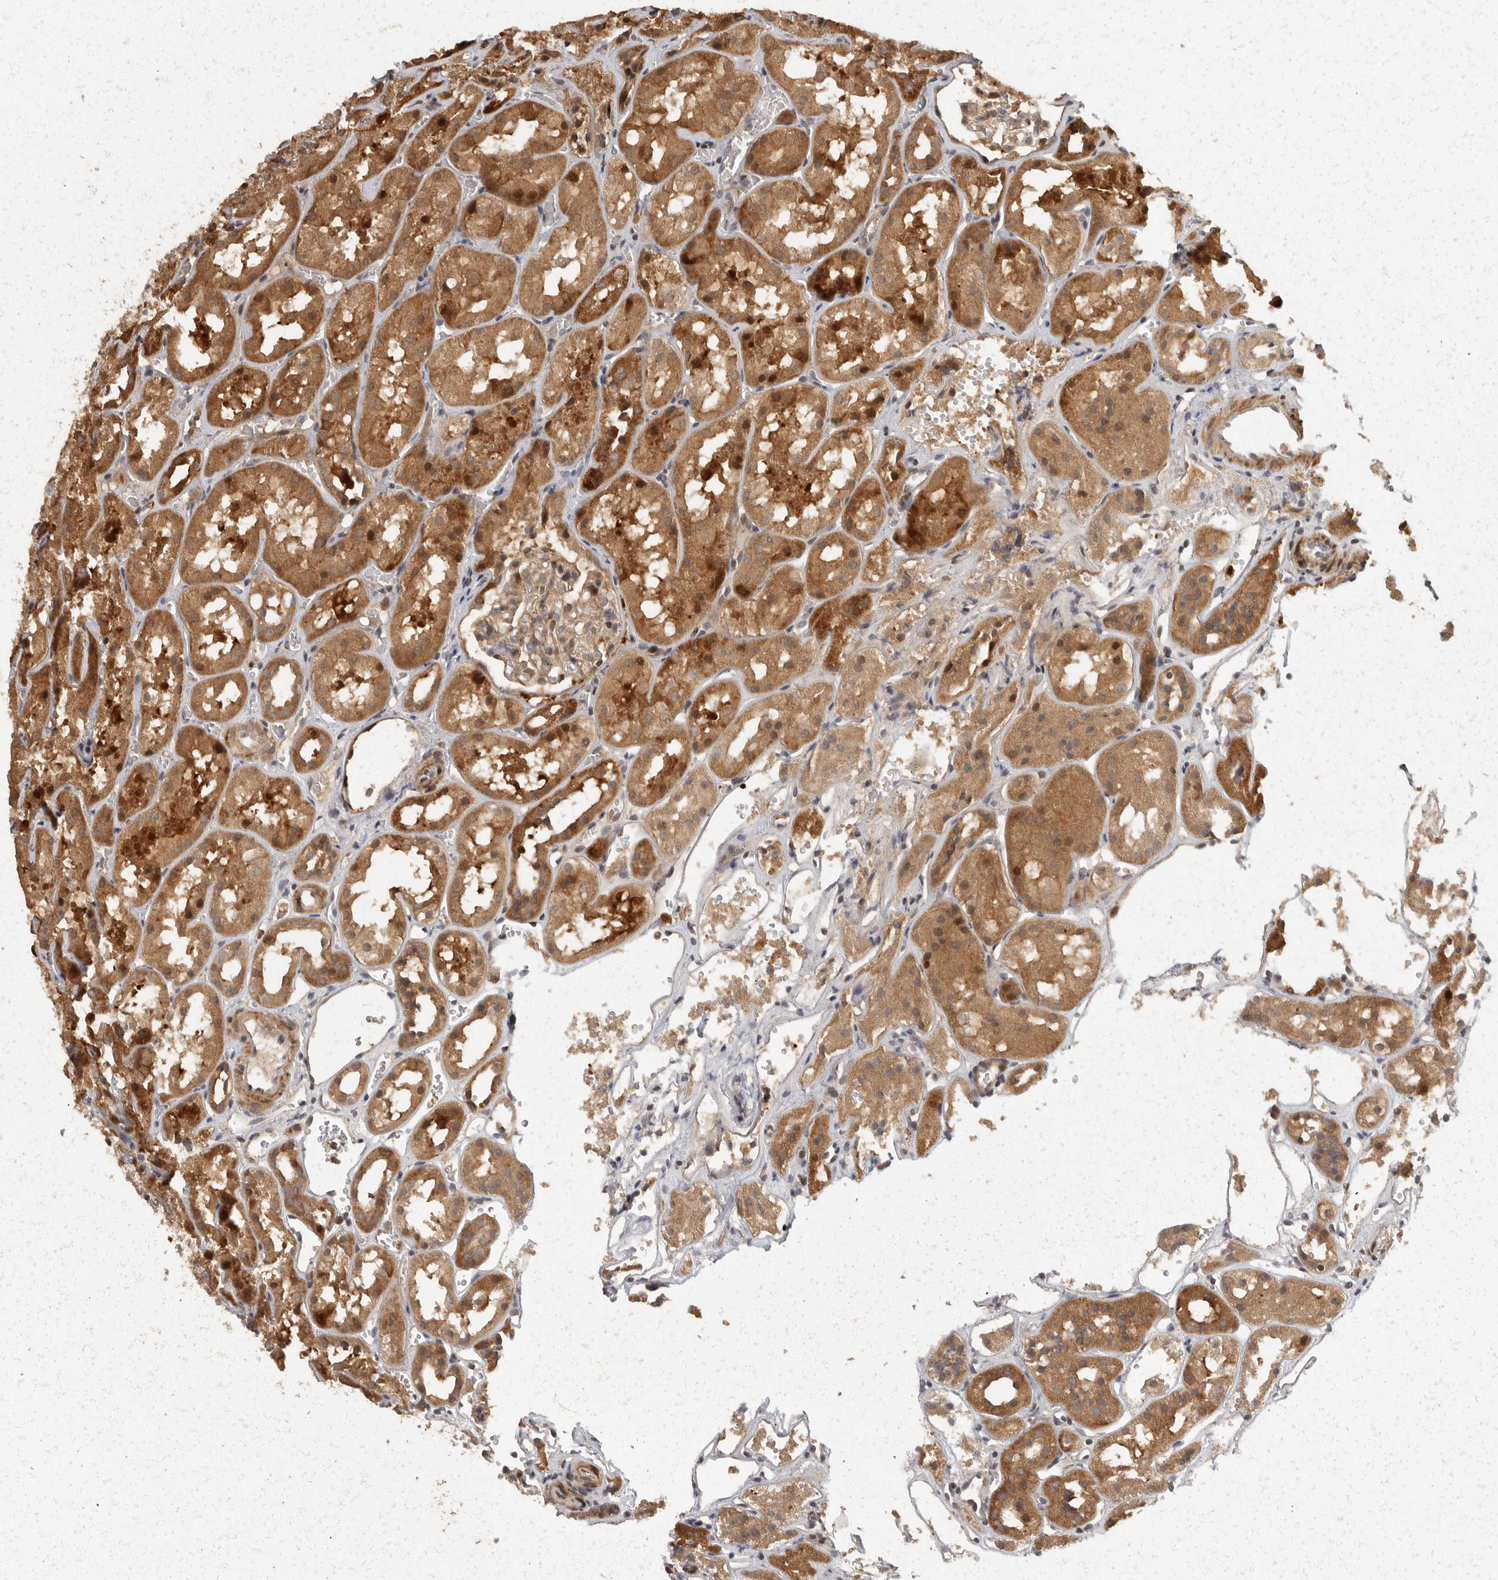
{"staining": {"intensity": "weak", "quantity": ">75%", "location": "cytoplasmic/membranous"}, "tissue": "kidney", "cell_type": "Cells in glomeruli", "image_type": "normal", "snomed": [{"axis": "morphology", "description": "Normal tissue, NOS"}, {"axis": "topography", "description": "Kidney"}], "caption": "Cells in glomeruli exhibit low levels of weak cytoplasmic/membranous expression in approximately >75% of cells in unremarkable human kidney.", "gene": "SWT1", "patient": {"sex": "male", "age": 16}}